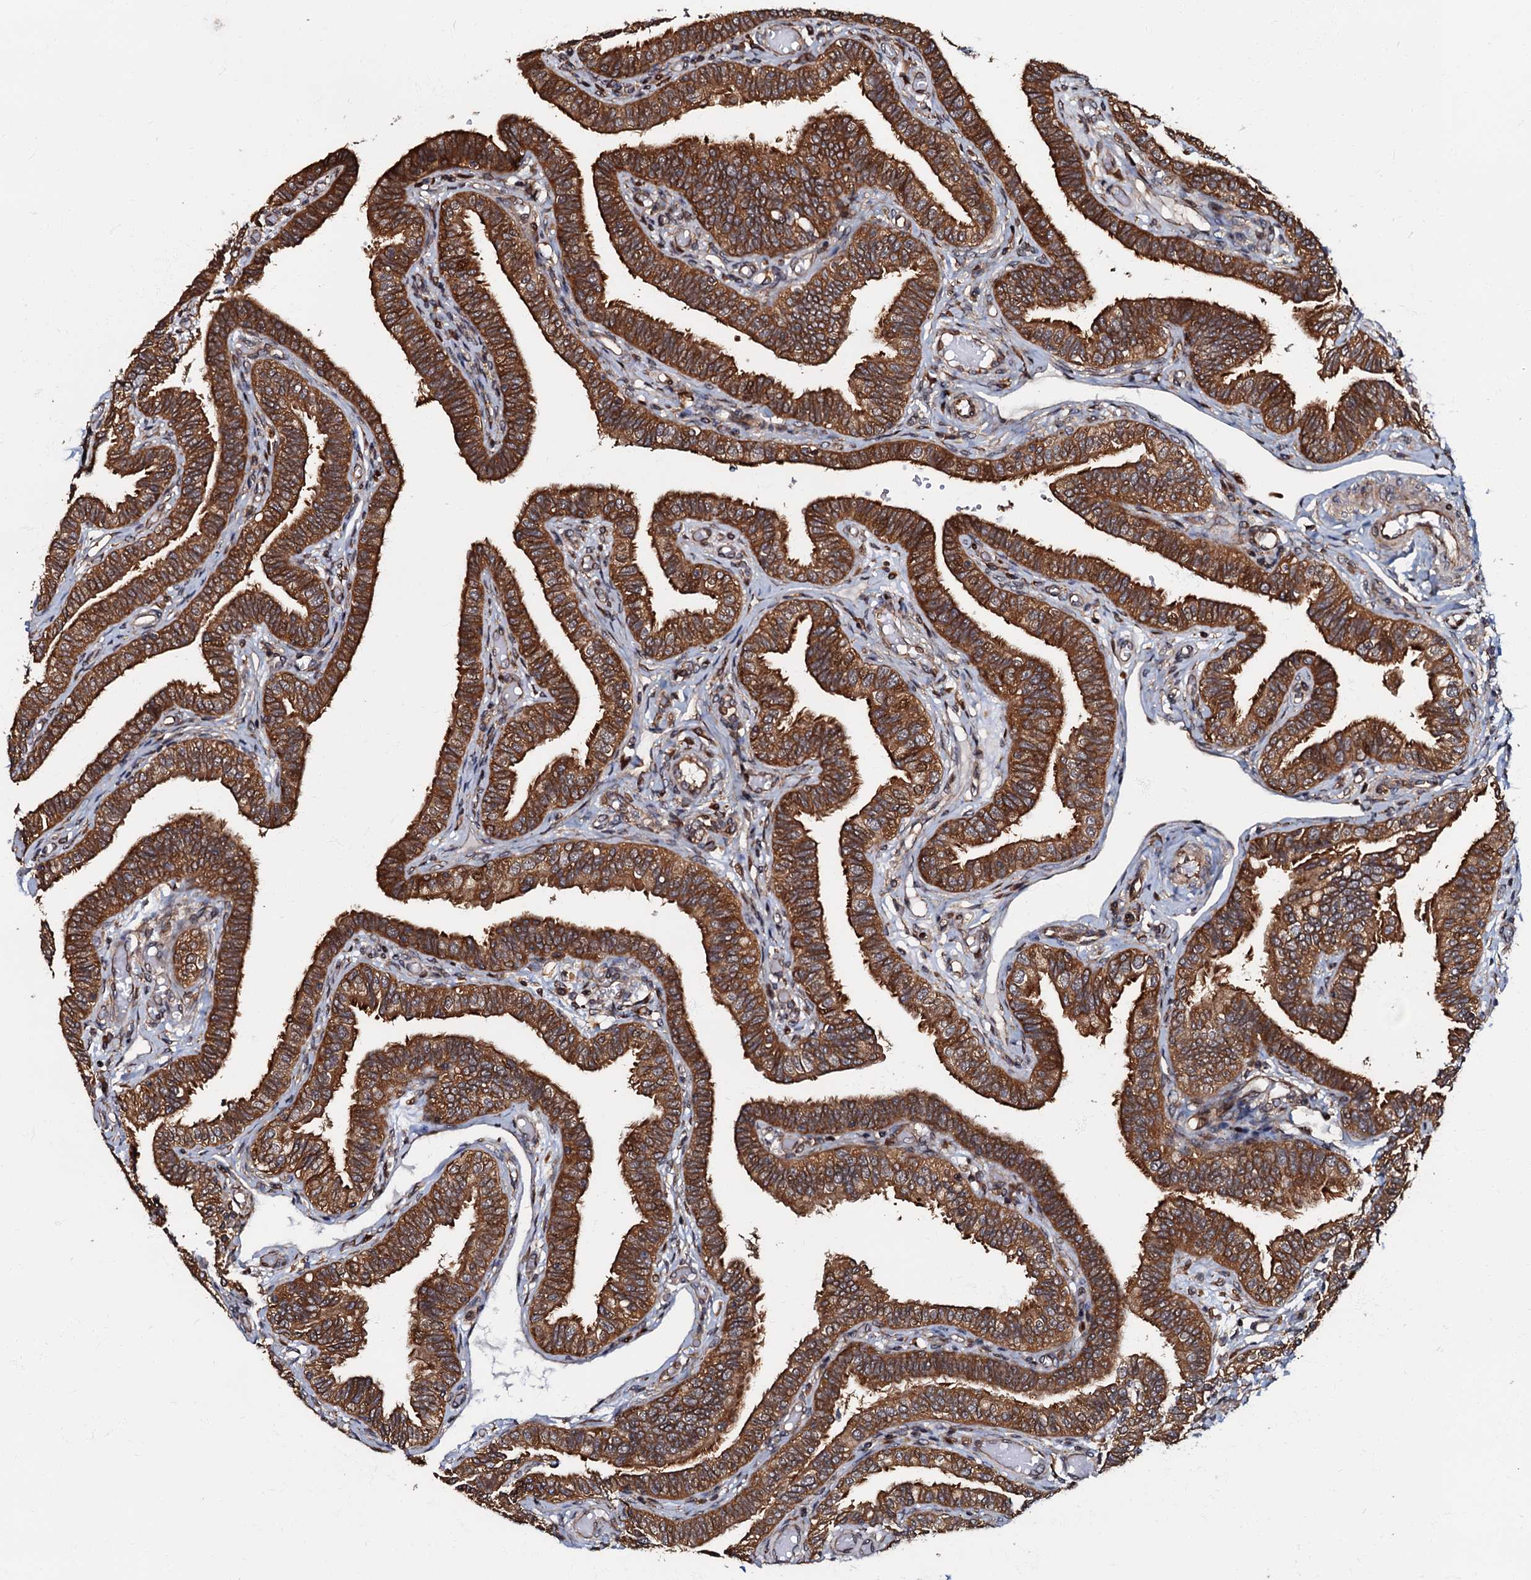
{"staining": {"intensity": "strong", "quantity": ">75%", "location": "cytoplasmic/membranous"}, "tissue": "fallopian tube", "cell_type": "Glandular cells", "image_type": "normal", "snomed": [{"axis": "morphology", "description": "Normal tissue, NOS"}, {"axis": "topography", "description": "Fallopian tube"}], "caption": "Fallopian tube stained for a protein exhibits strong cytoplasmic/membranous positivity in glandular cells. The protein of interest is shown in brown color, while the nuclei are stained blue.", "gene": "OSBP", "patient": {"sex": "female", "age": 39}}